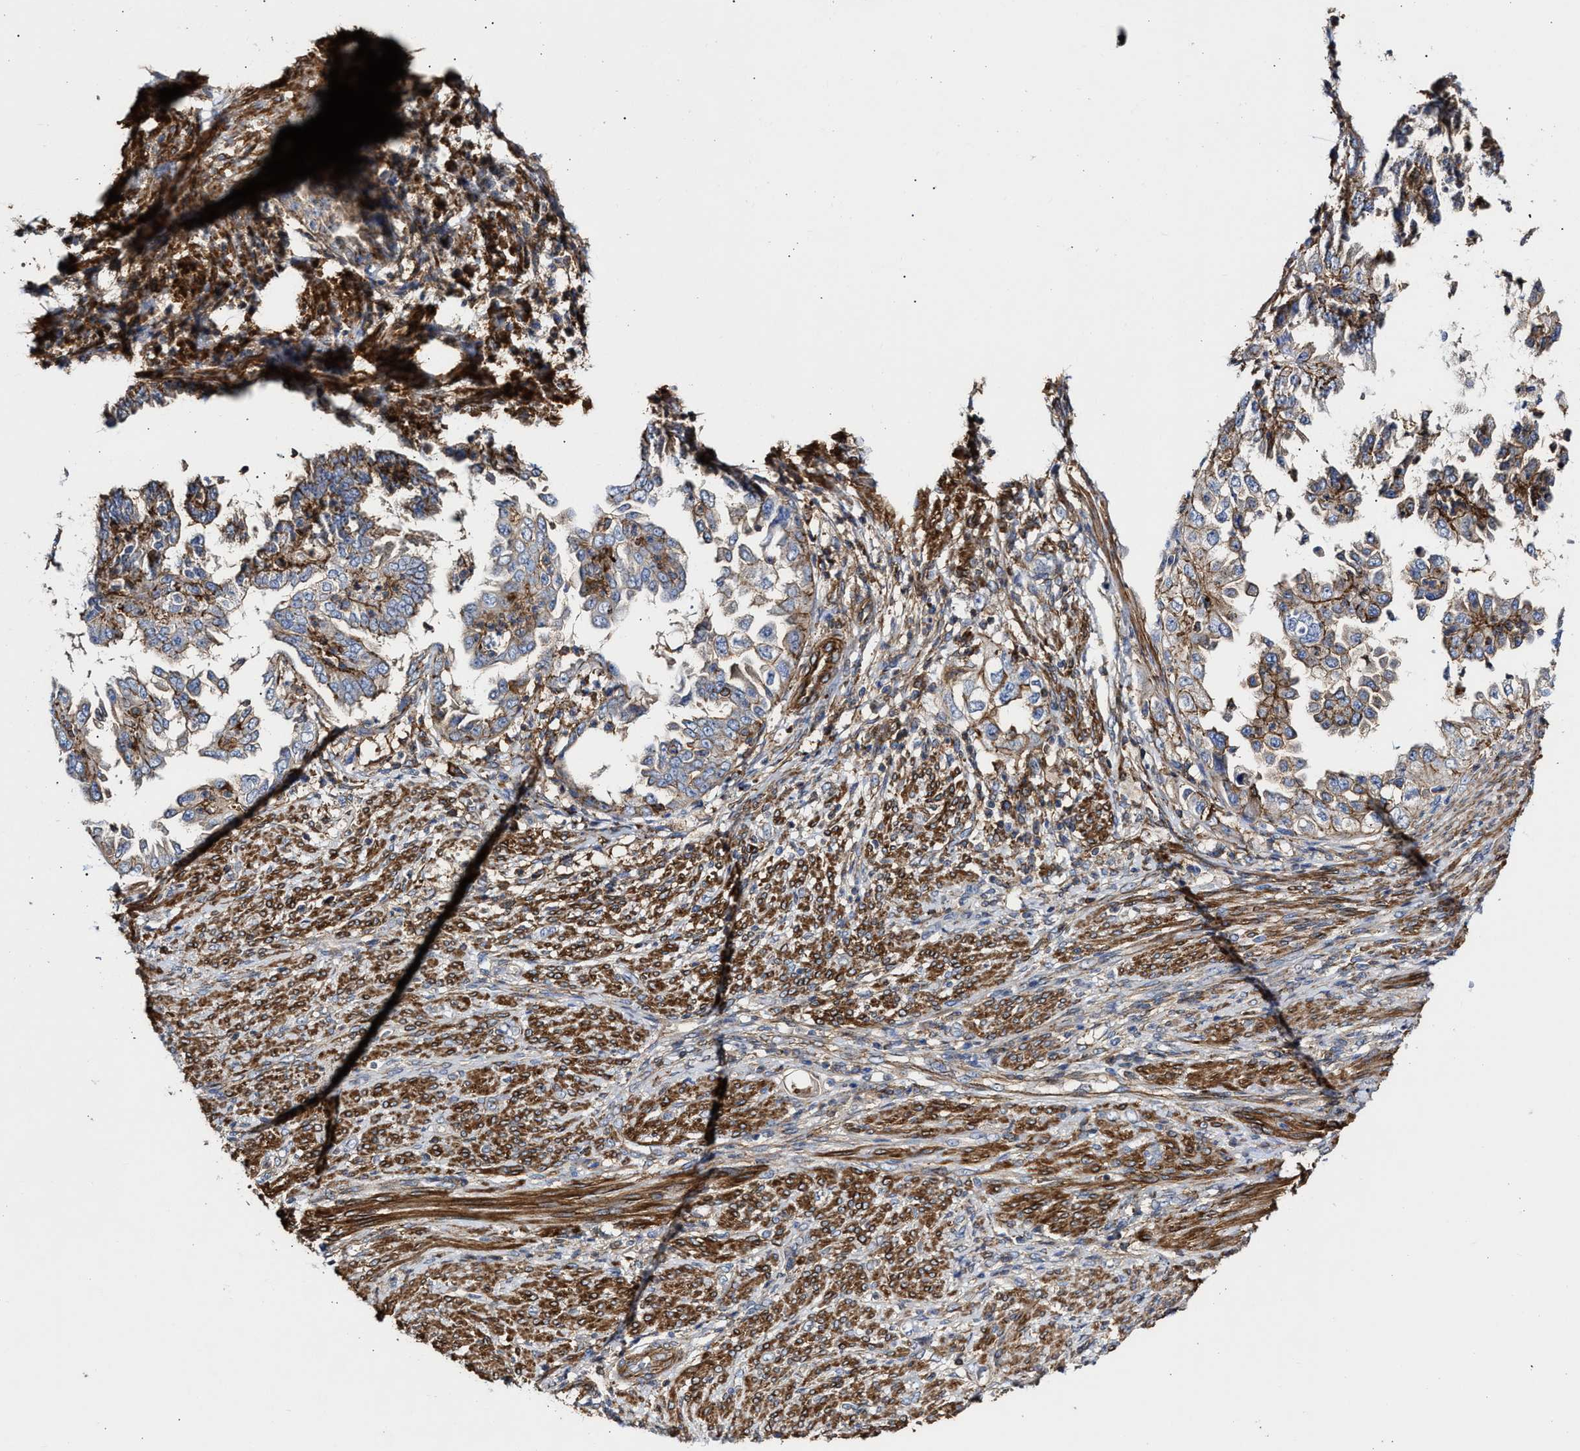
{"staining": {"intensity": "negative", "quantity": "none", "location": "none"}, "tissue": "endometrial cancer", "cell_type": "Tumor cells", "image_type": "cancer", "snomed": [{"axis": "morphology", "description": "Adenocarcinoma, NOS"}, {"axis": "topography", "description": "Endometrium"}], "caption": "Tumor cells show no significant protein staining in endometrial adenocarcinoma.", "gene": "HS3ST5", "patient": {"sex": "female", "age": 85}}